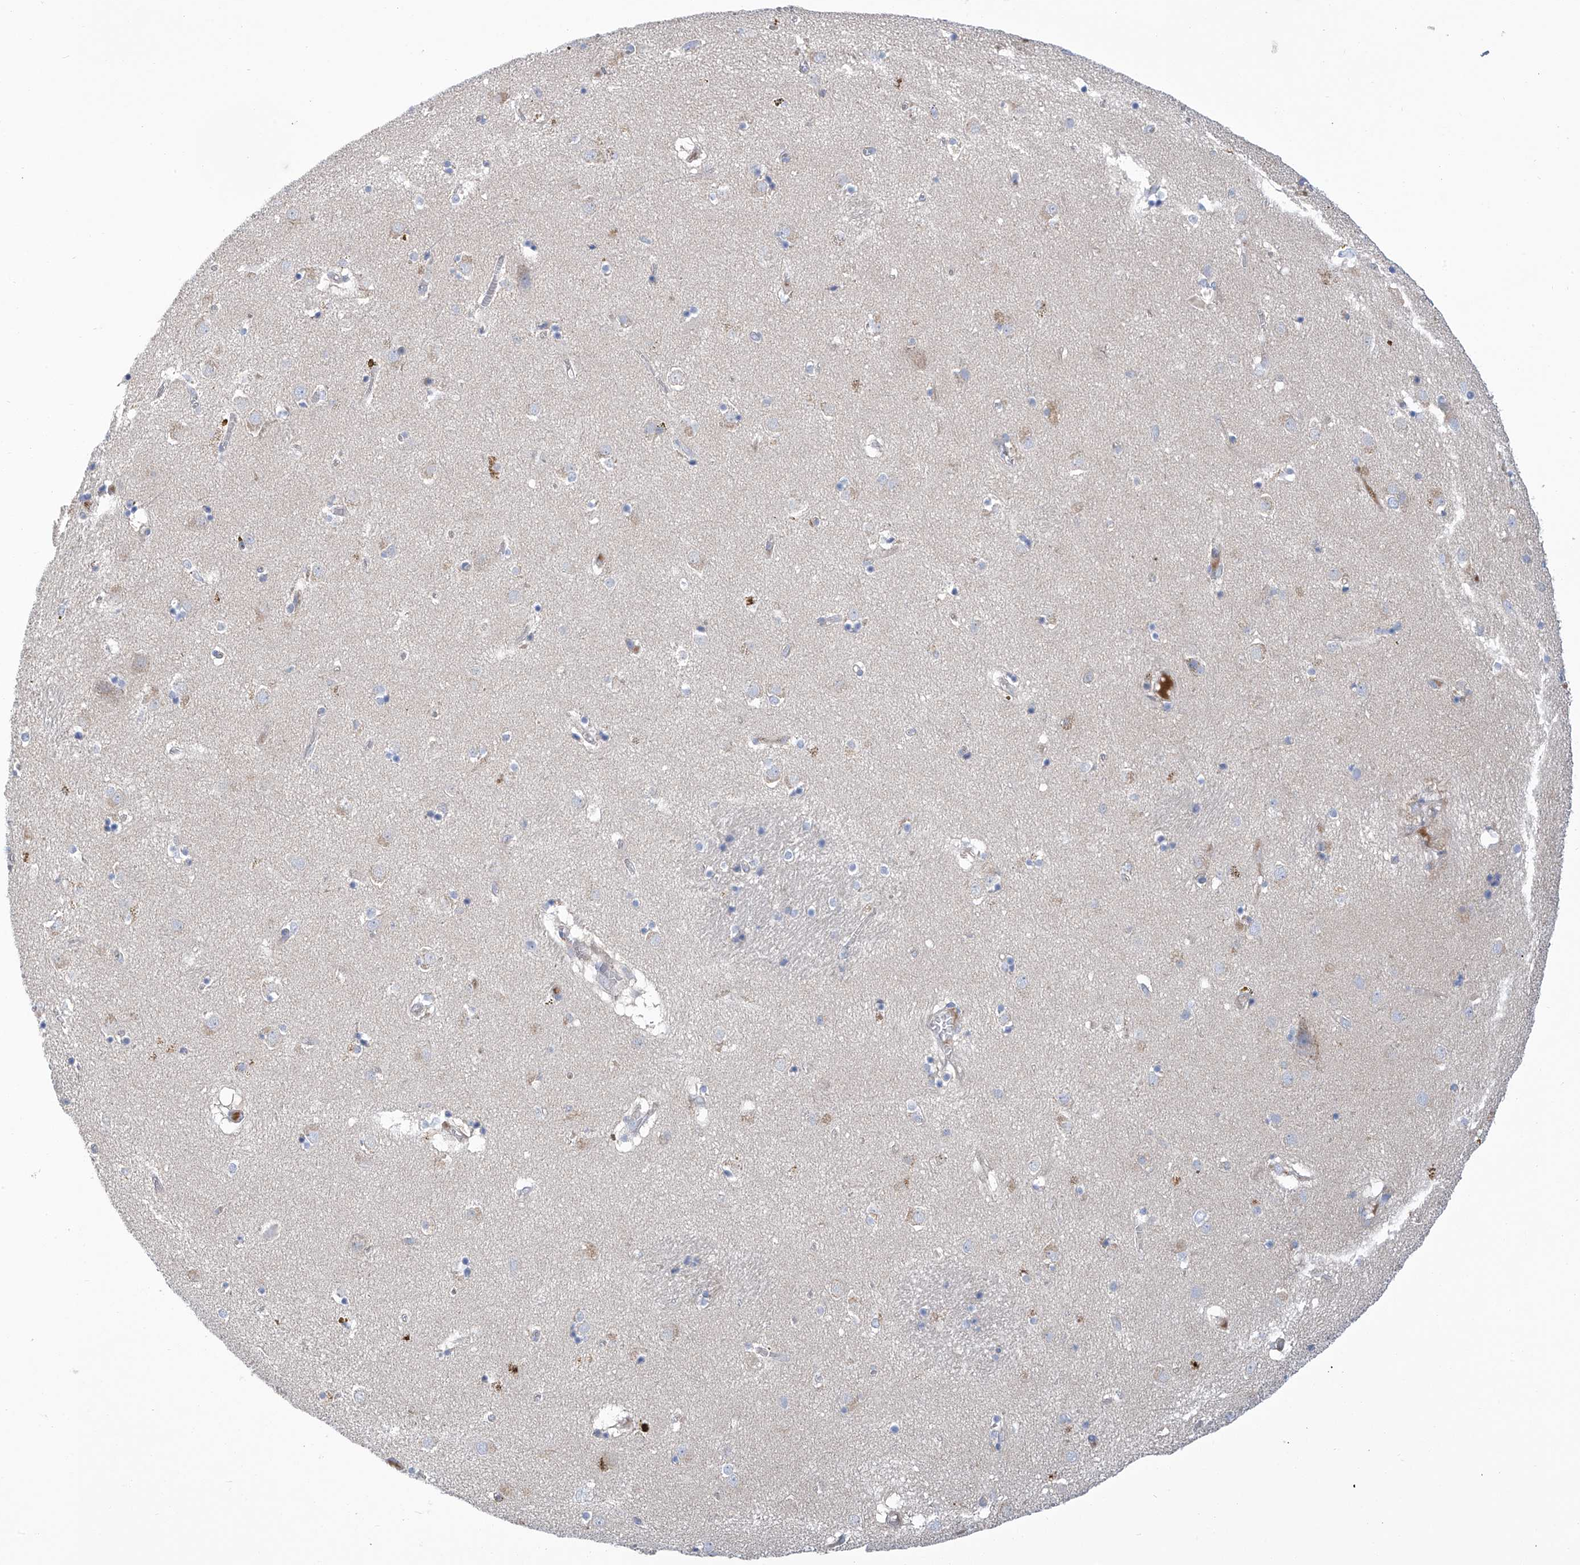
{"staining": {"intensity": "negative", "quantity": "none", "location": "none"}, "tissue": "caudate", "cell_type": "Glial cells", "image_type": "normal", "snomed": [{"axis": "morphology", "description": "Normal tissue, NOS"}, {"axis": "topography", "description": "Lateral ventricle wall"}], "caption": "An IHC histopathology image of unremarkable caudate is shown. There is no staining in glial cells of caudate. (DAB immunohistochemistry, high magnification).", "gene": "IBA57", "patient": {"sex": "male", "age": 70}}